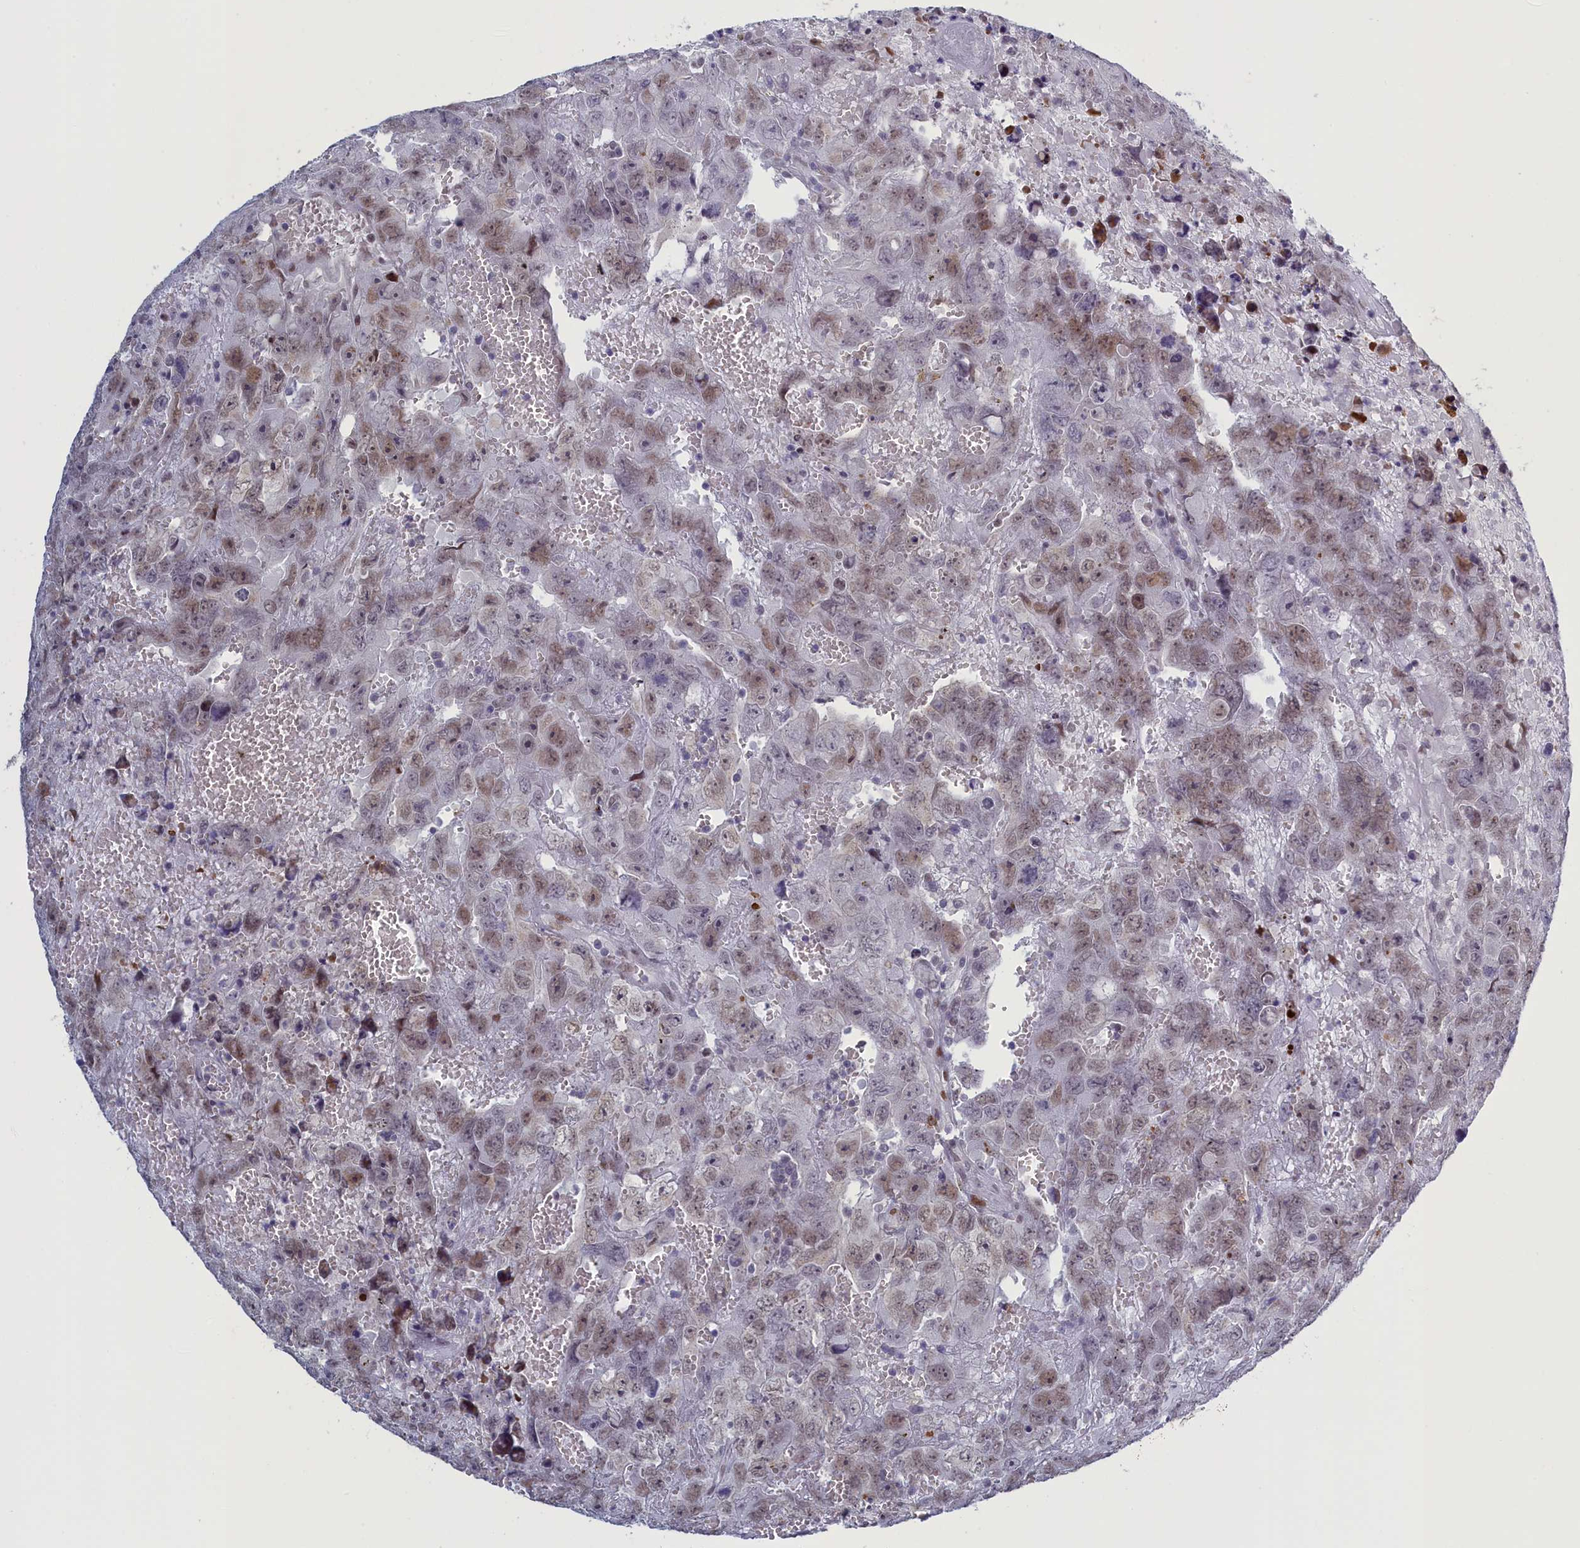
{"staining": {"intensity": "weak", "quantity": "25%-75%", "location": "nuclear"}, "tissue": "testis cancer", "cell_type": "Tumor cells", "image_type": "cancer", "snomed": [{"axis": "morphology", "description": "Carcinoma, Embryonal, NOS"}, {"axis": "topography", "description": "Testis"}], "caption": "Testis cancer (embryonal carcinoma) was stained to show a protein in brown. There is low levels of weak nuclear positivity in about 25%-75% of tumor cells. The staining was performed using DAB to visualize the protein expression in brown, while the nuclei were stained in blue with hematoxylin (Magnification: 20x).", "gene": "ATF7IP2", "patient": {"sex": "male", "age": 45}}